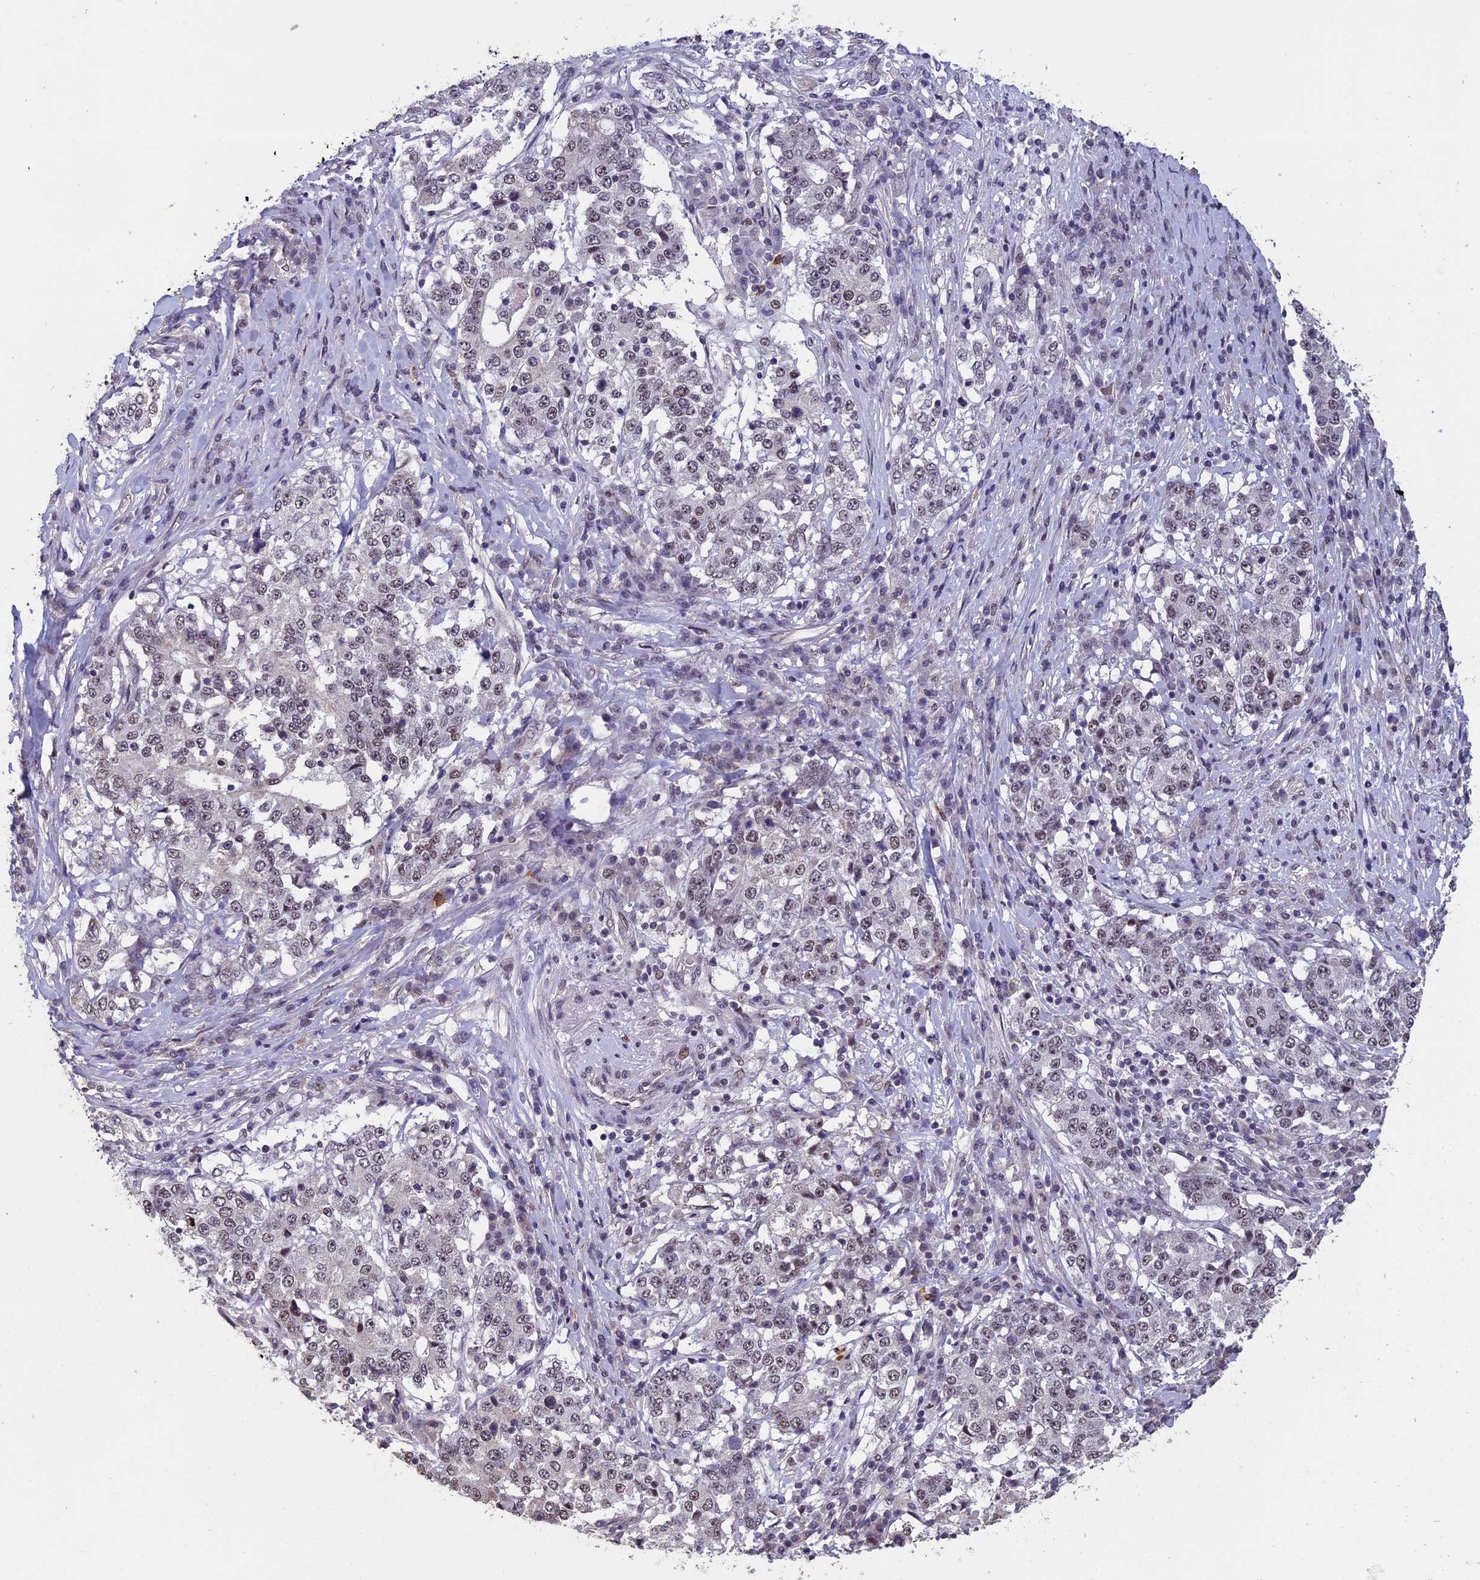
{"staining": {"intensity": "weak", "quantity": "<25%", "location": "nuclear"}, "tissue": "stomach cancer", "cell_type": "Tumor cells", "image_type": "cancer", "snomed": [{"axis": "morphology", "description": "Adenocarcinoma, NOS"}, {"axis": "topography", "description": "Stomach"}], "caption": "A high-resolution micrograph shows immunohistochemistry staining of stomach adenocarcinoma, which exhibits no significant positivity in tumor cells.", "gene": "RNF40", "patient": {"sex": "male", "age": 59}}